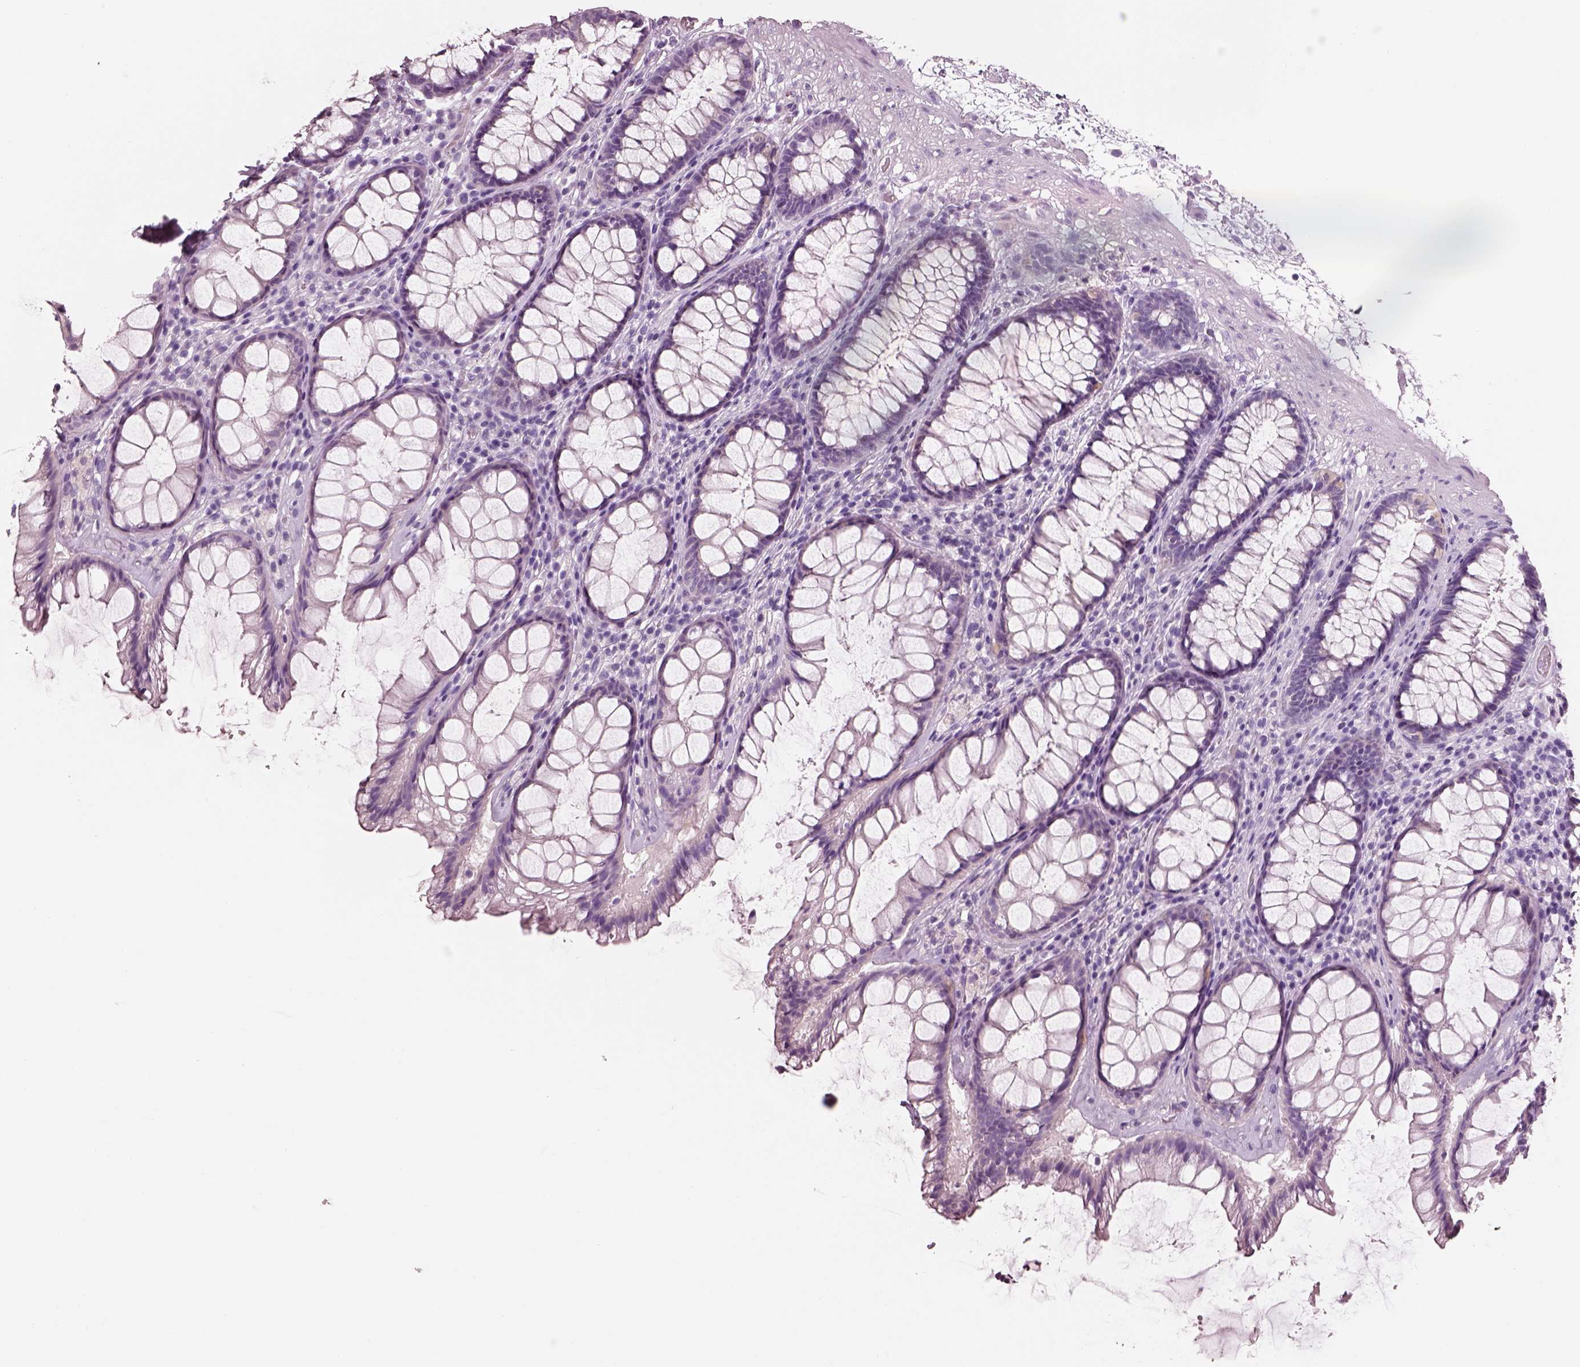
{"staining": {"intensity": "negative", "quantity": "none", "location": "none"}, "tissue": "rectum", "cell_type": "Glandular cells", "image_type": "normal", "snomed": [{"axis": "morphology", "description": "Normal tissue, NOS"}, {"axis": "topography", "description": "Rectum"}], "caption": "This is an immunohistochemistry (IHC) micrograph of unremarkable rectum. There is no expression in glandular cells.", "gene": "PNOC", "patient": {"sex": "male", "age": 72}}